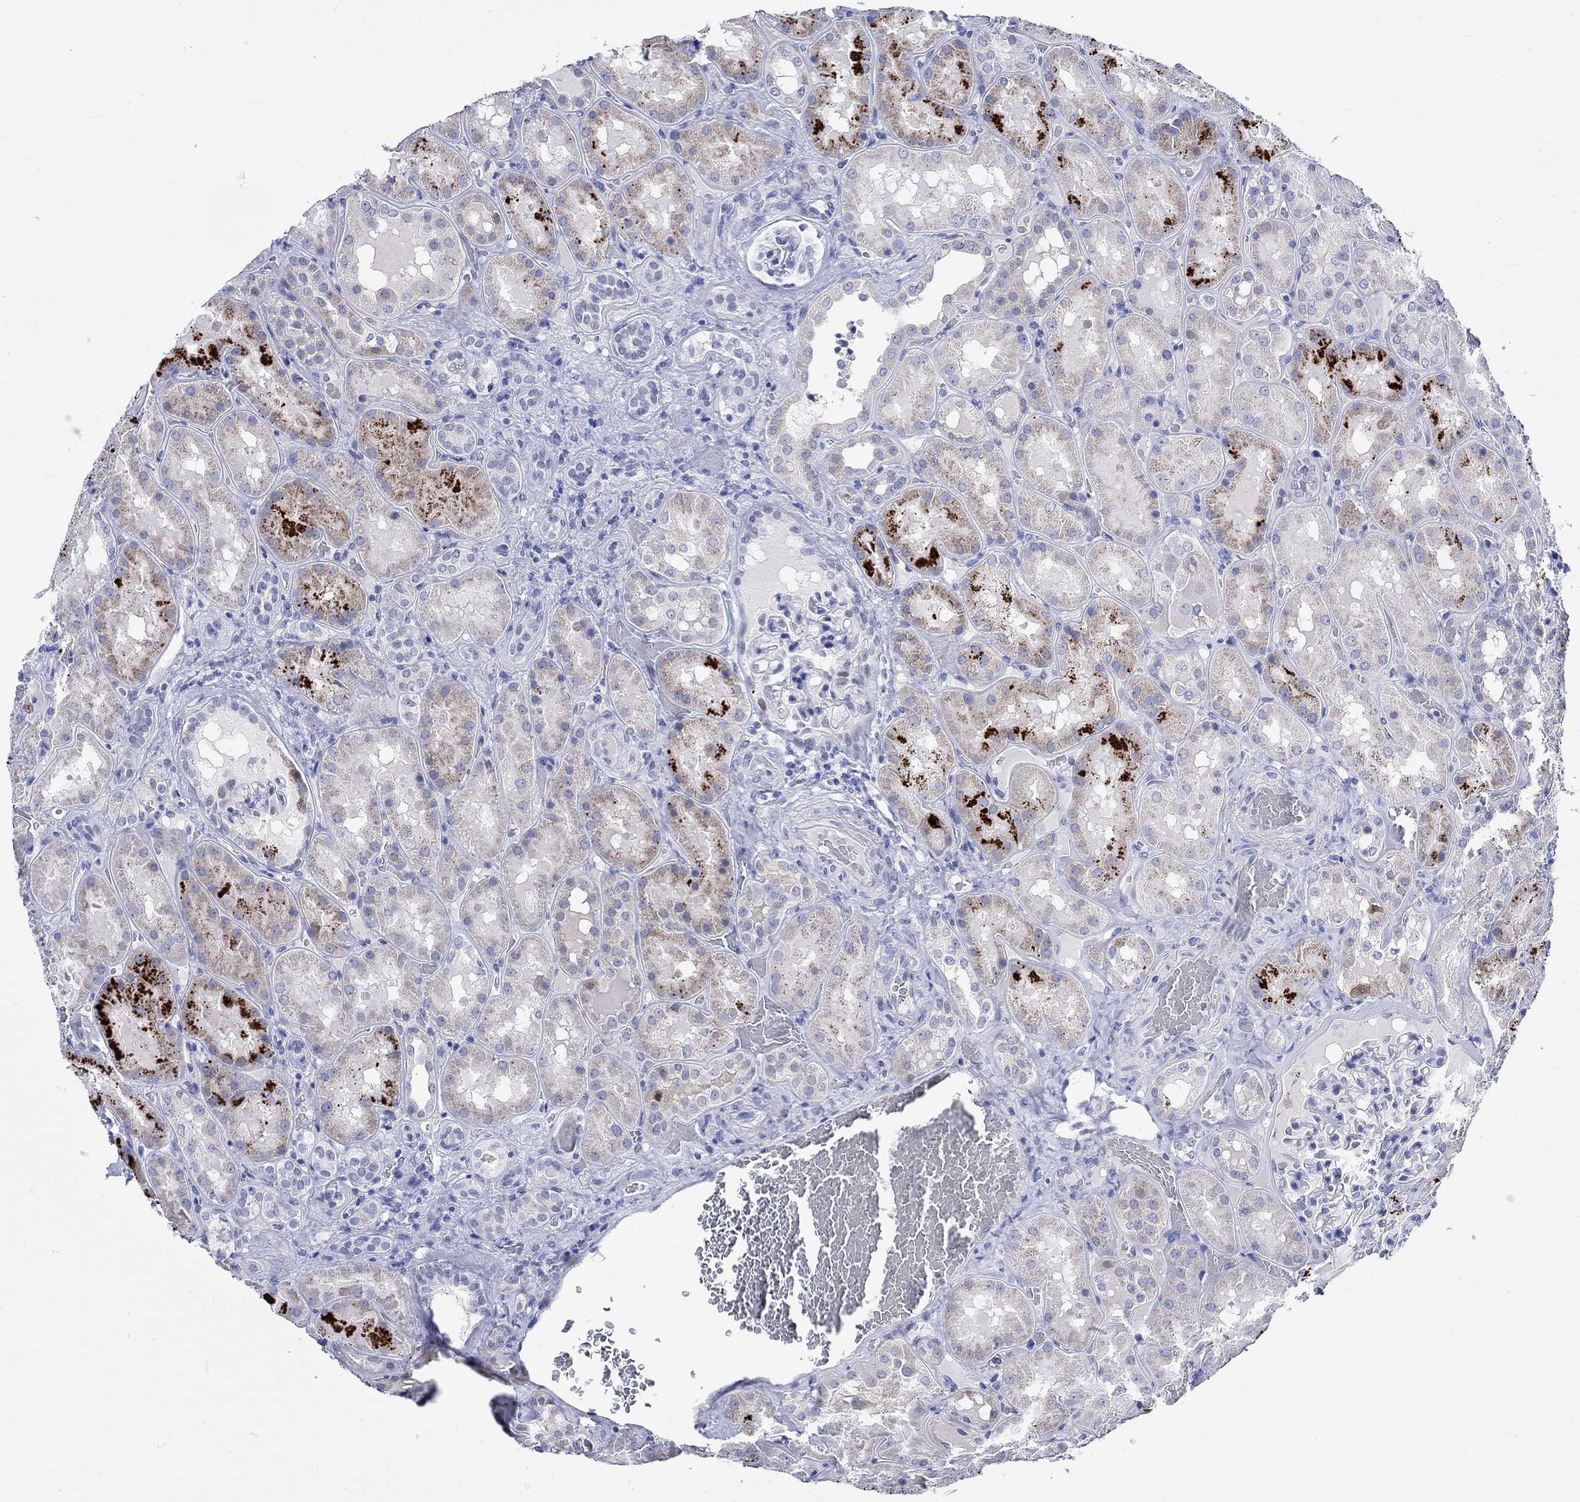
{"staining": {"intensity": "negative", "quantity": "none", "location": "none"}, "tissue": "kidney", "cell_type": "Cells in glomeruli", "image_type": "normal", "snomed": [{"axis": "morphology", "description": "Normal tissue, NOS"}, {"axis": "topography", "description": "Kidney"}], "caption": "An IHC micrograph of unremarkable kidney is shown. There is no staining in cells in glomeruli of kidney. Nuclei are stained in blue.", "gene": "KLHL33", "patient": {"sex": "male", "age": 73}}